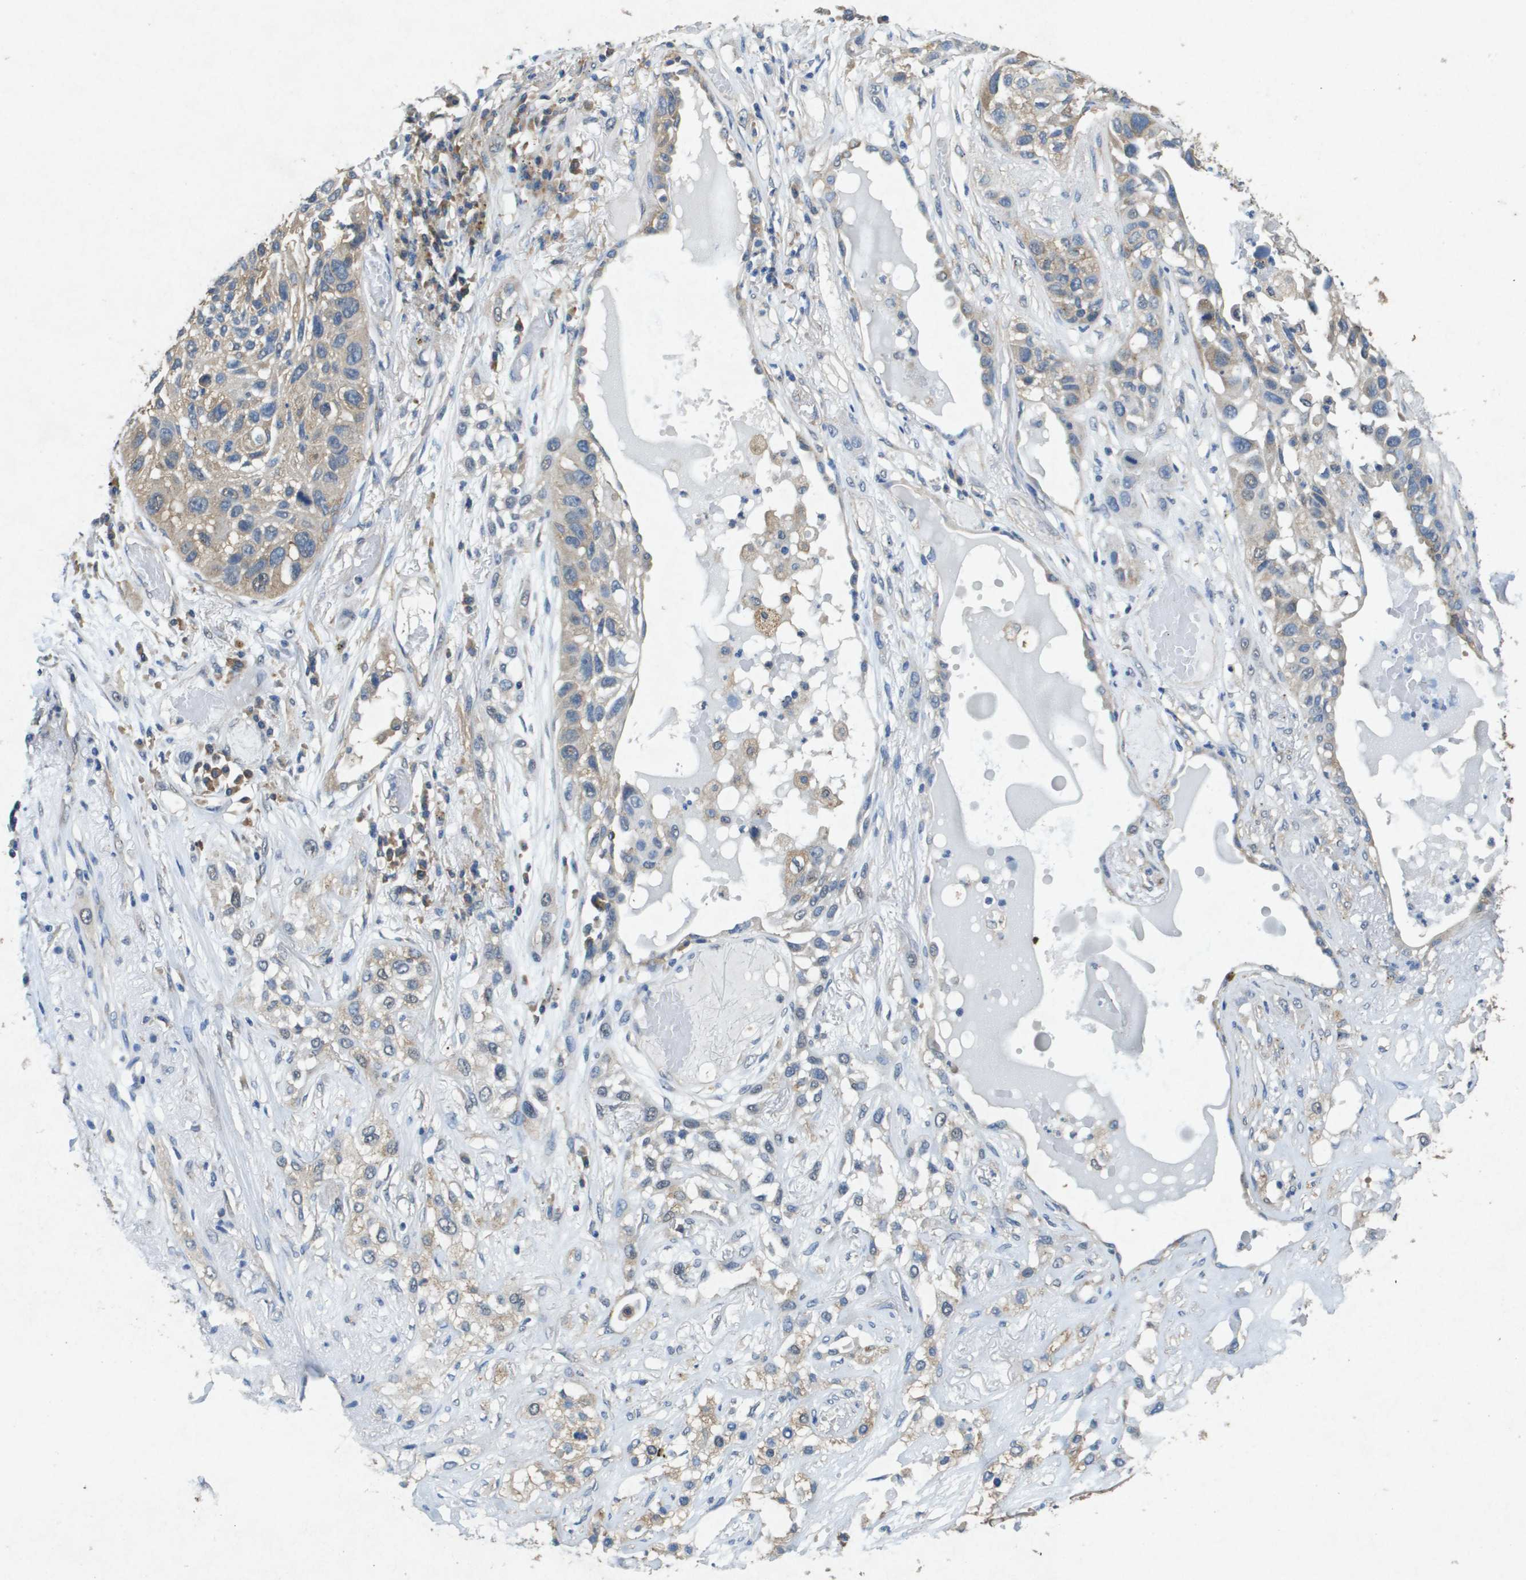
{"staining": {"intensity": "weak", "quantity": "<25%", "location": "cytoplasmic/membranous"}, "tissue": "lung cancer", "cell_type": "Tumor cells", "image_type": "cancer", "snomed": [{"axis": "morphology", "description": "Squamous cell carcinoma, NOS"}, {"axis": "topography", "description": "Lung"}], "caption": "This is an immunohistochemistry micrograph of human lung squamous cell carcinoma. There is no positivity in tumor cells.", "gene": "PTPRT", "patient": {"sex": "male", "age": 71}}